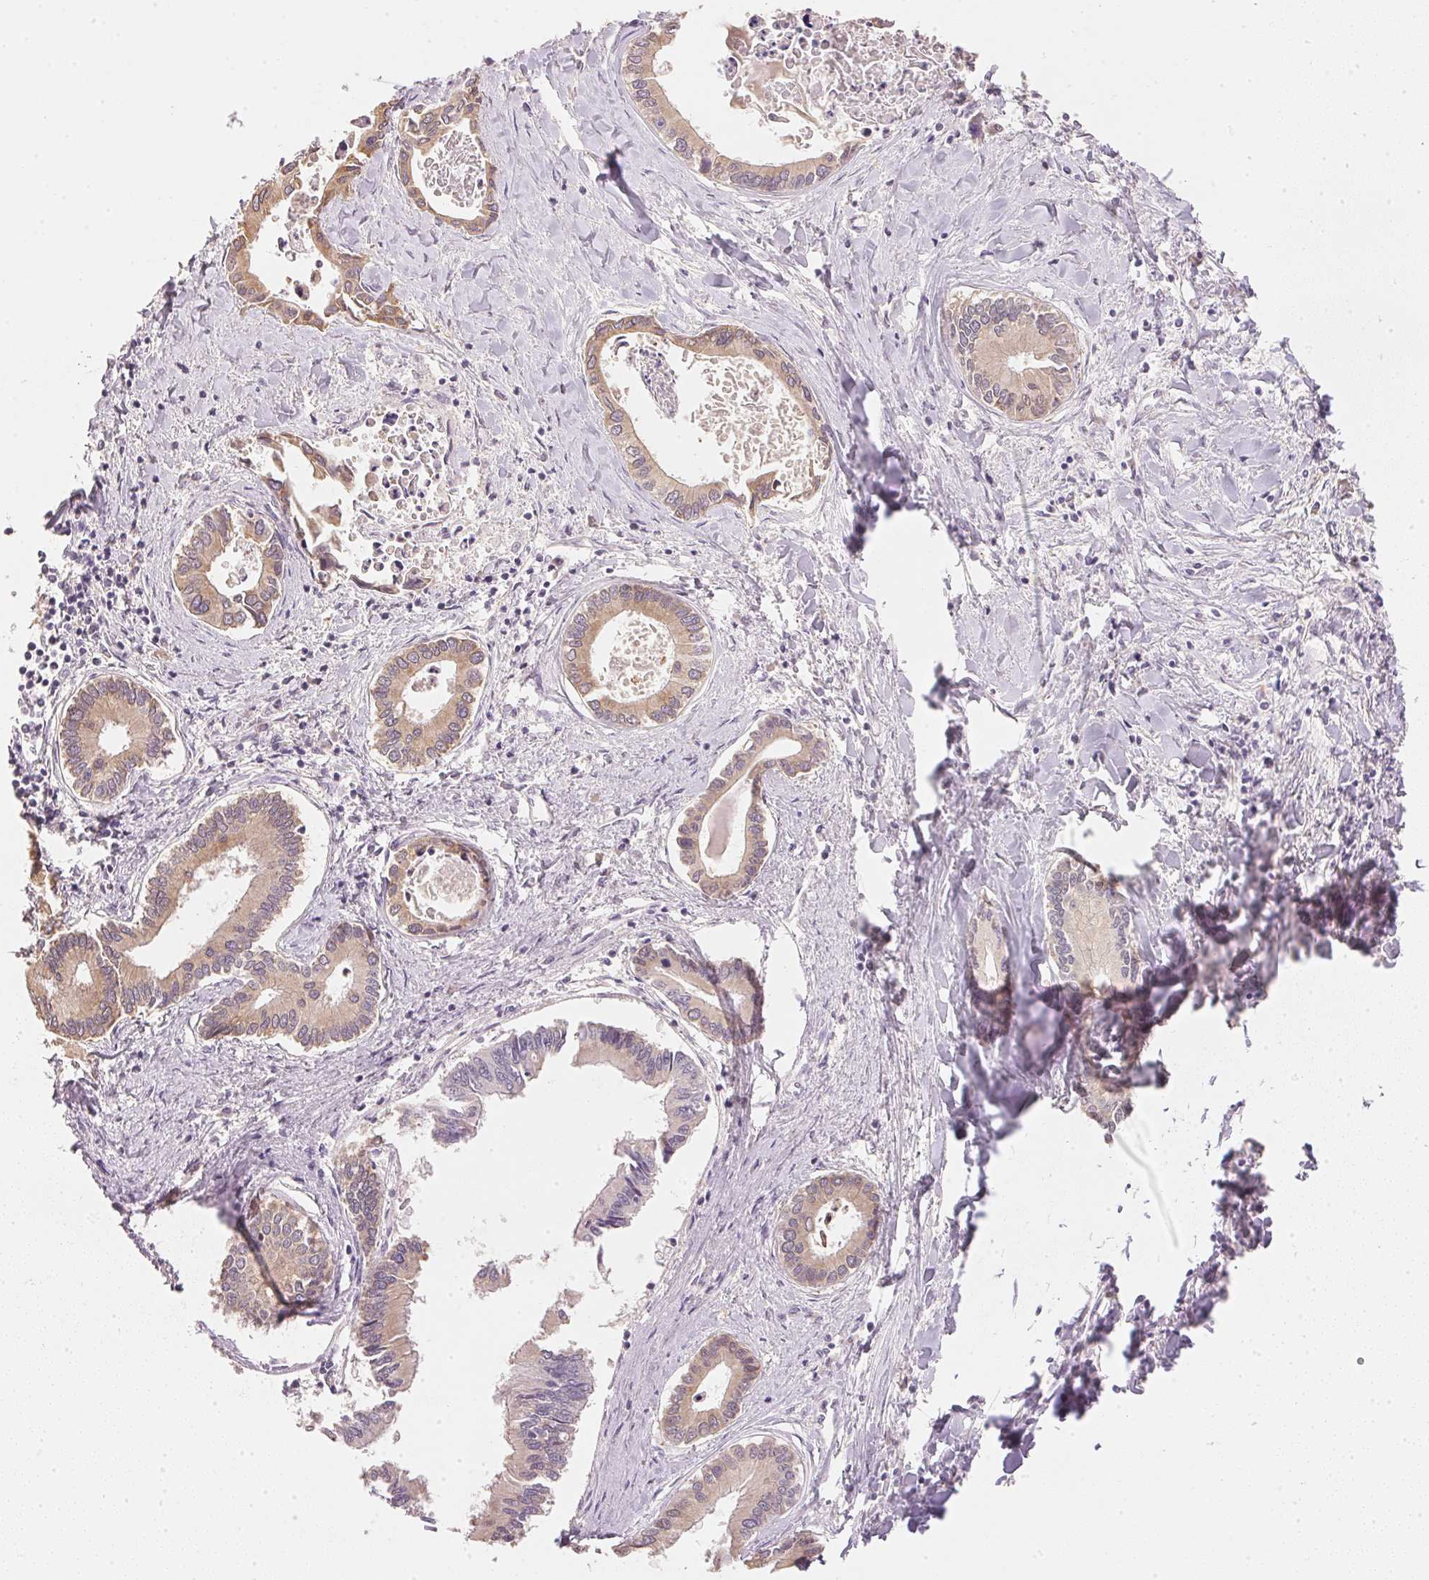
{"staining": {"intensity": "weak", "quantity": ">75%", "location": "cytoplasmic/membranous"}, "tissue": "liver cancer", "cell_type": "Tumor cells", "image_type": "cancer", "snomed": [{"axis": "morphology", "description": "Cholangiocarcinoma"}, {"axis": "topography", "description": "Liver"}], "caption": "This image exhibits immunohistochemistry (IHC) staining of human liver cancer (cholangiocarcinoma), with low weak cytoplasmic/membranous positivity in about >75% of tumor cells.", "gene": "DHCR24", "patient": {"sex": "male", "age": 66}}